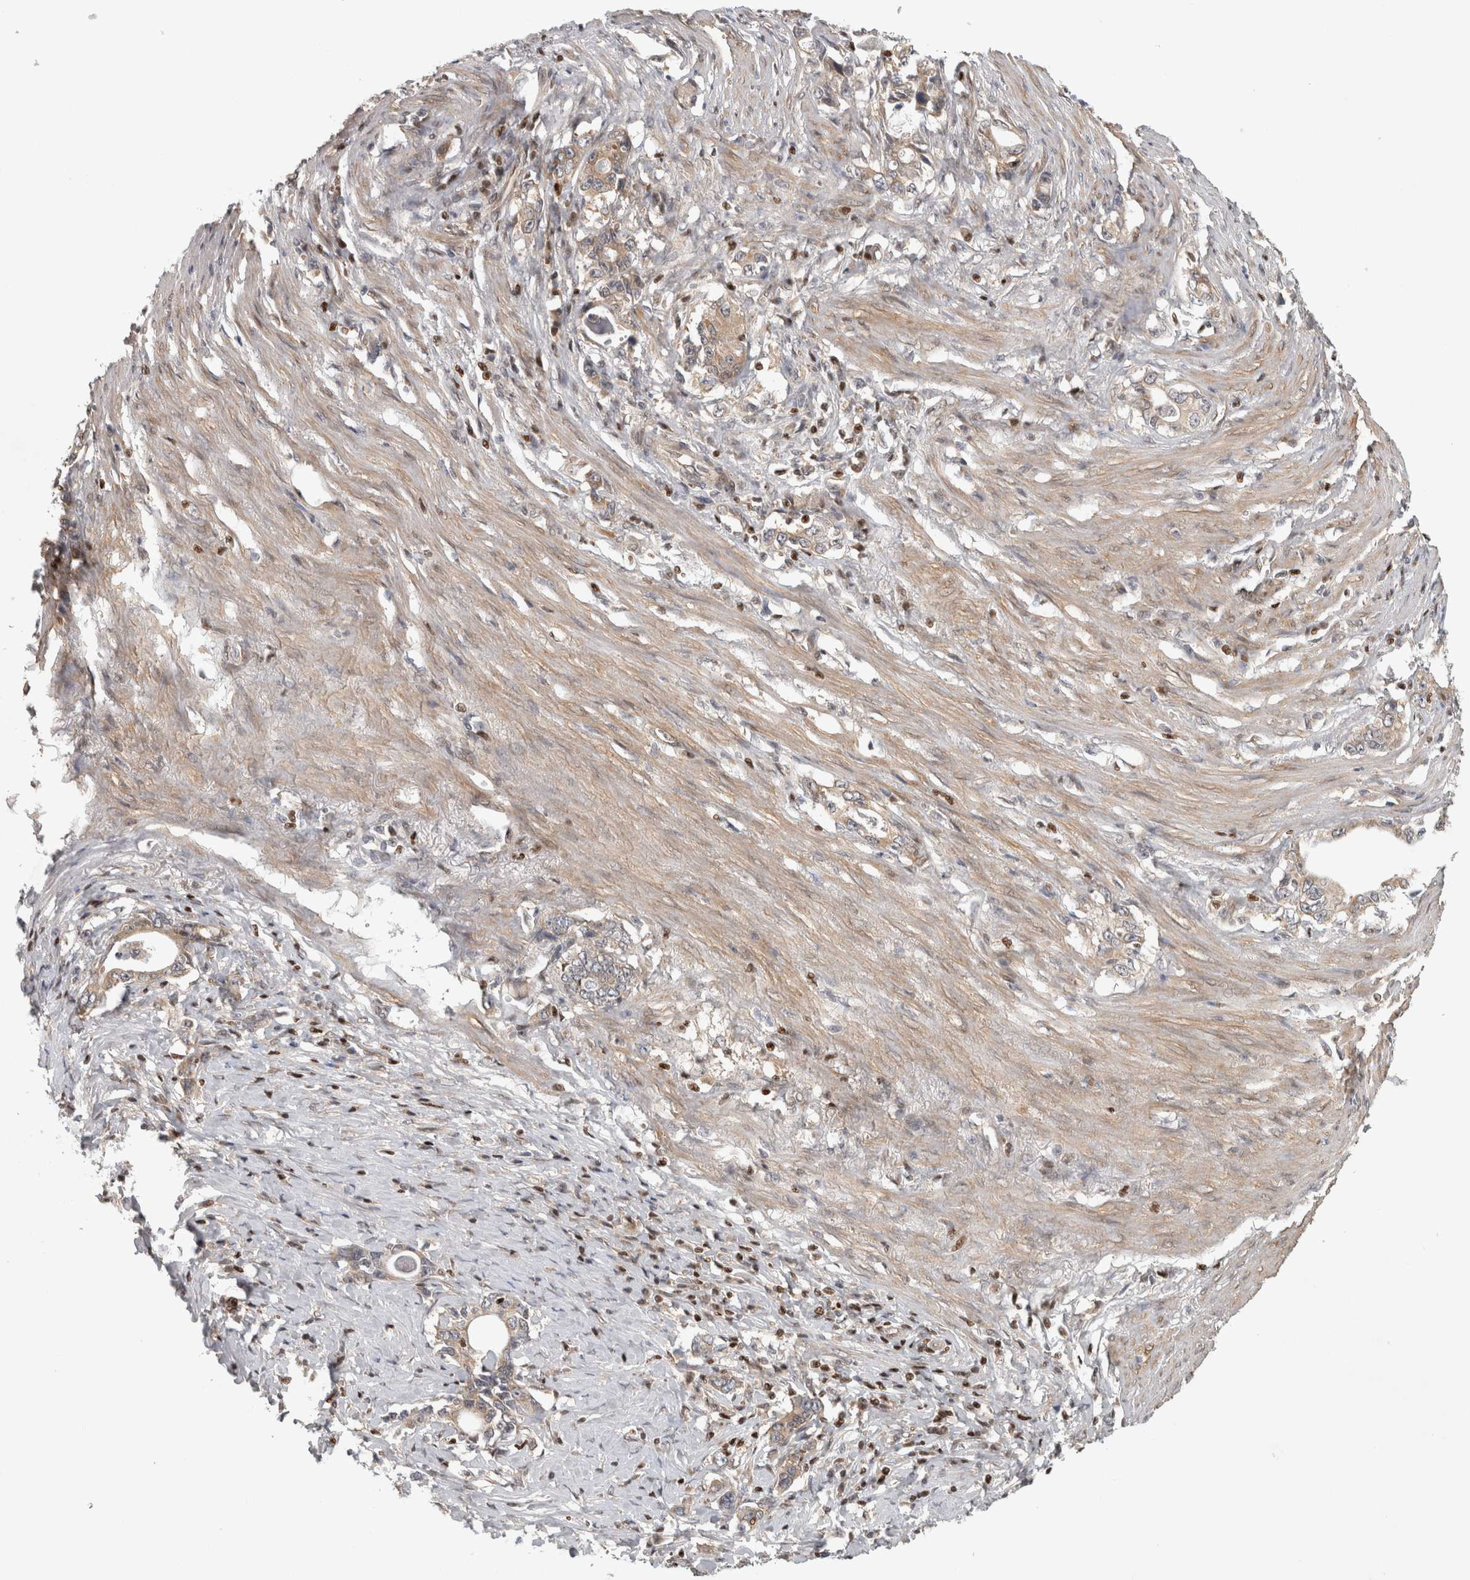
{"staining": {"intensity": "weak", "quantity": ">75%", "location": "cytoplasmic/membranous"}, "tissue": "stomach cancer", "cell_type": "Tumor cells", "image_type": "cancer", "snomed": [{"axis": "morphology", "description": "Adenocarcinoma, NOS"}, {"axis": "topography", "description": "Stomach, lower"}], "caption": "Stomach adenocarcinoma stained with DAB (3,3'-diaminobenzidine) IHC shows low levels of weak cytoplasmic/membranous expression in approximately >75% of tumor cells.", "gene": "KDM8", "patient": {"sex": "female", "age": 72}}